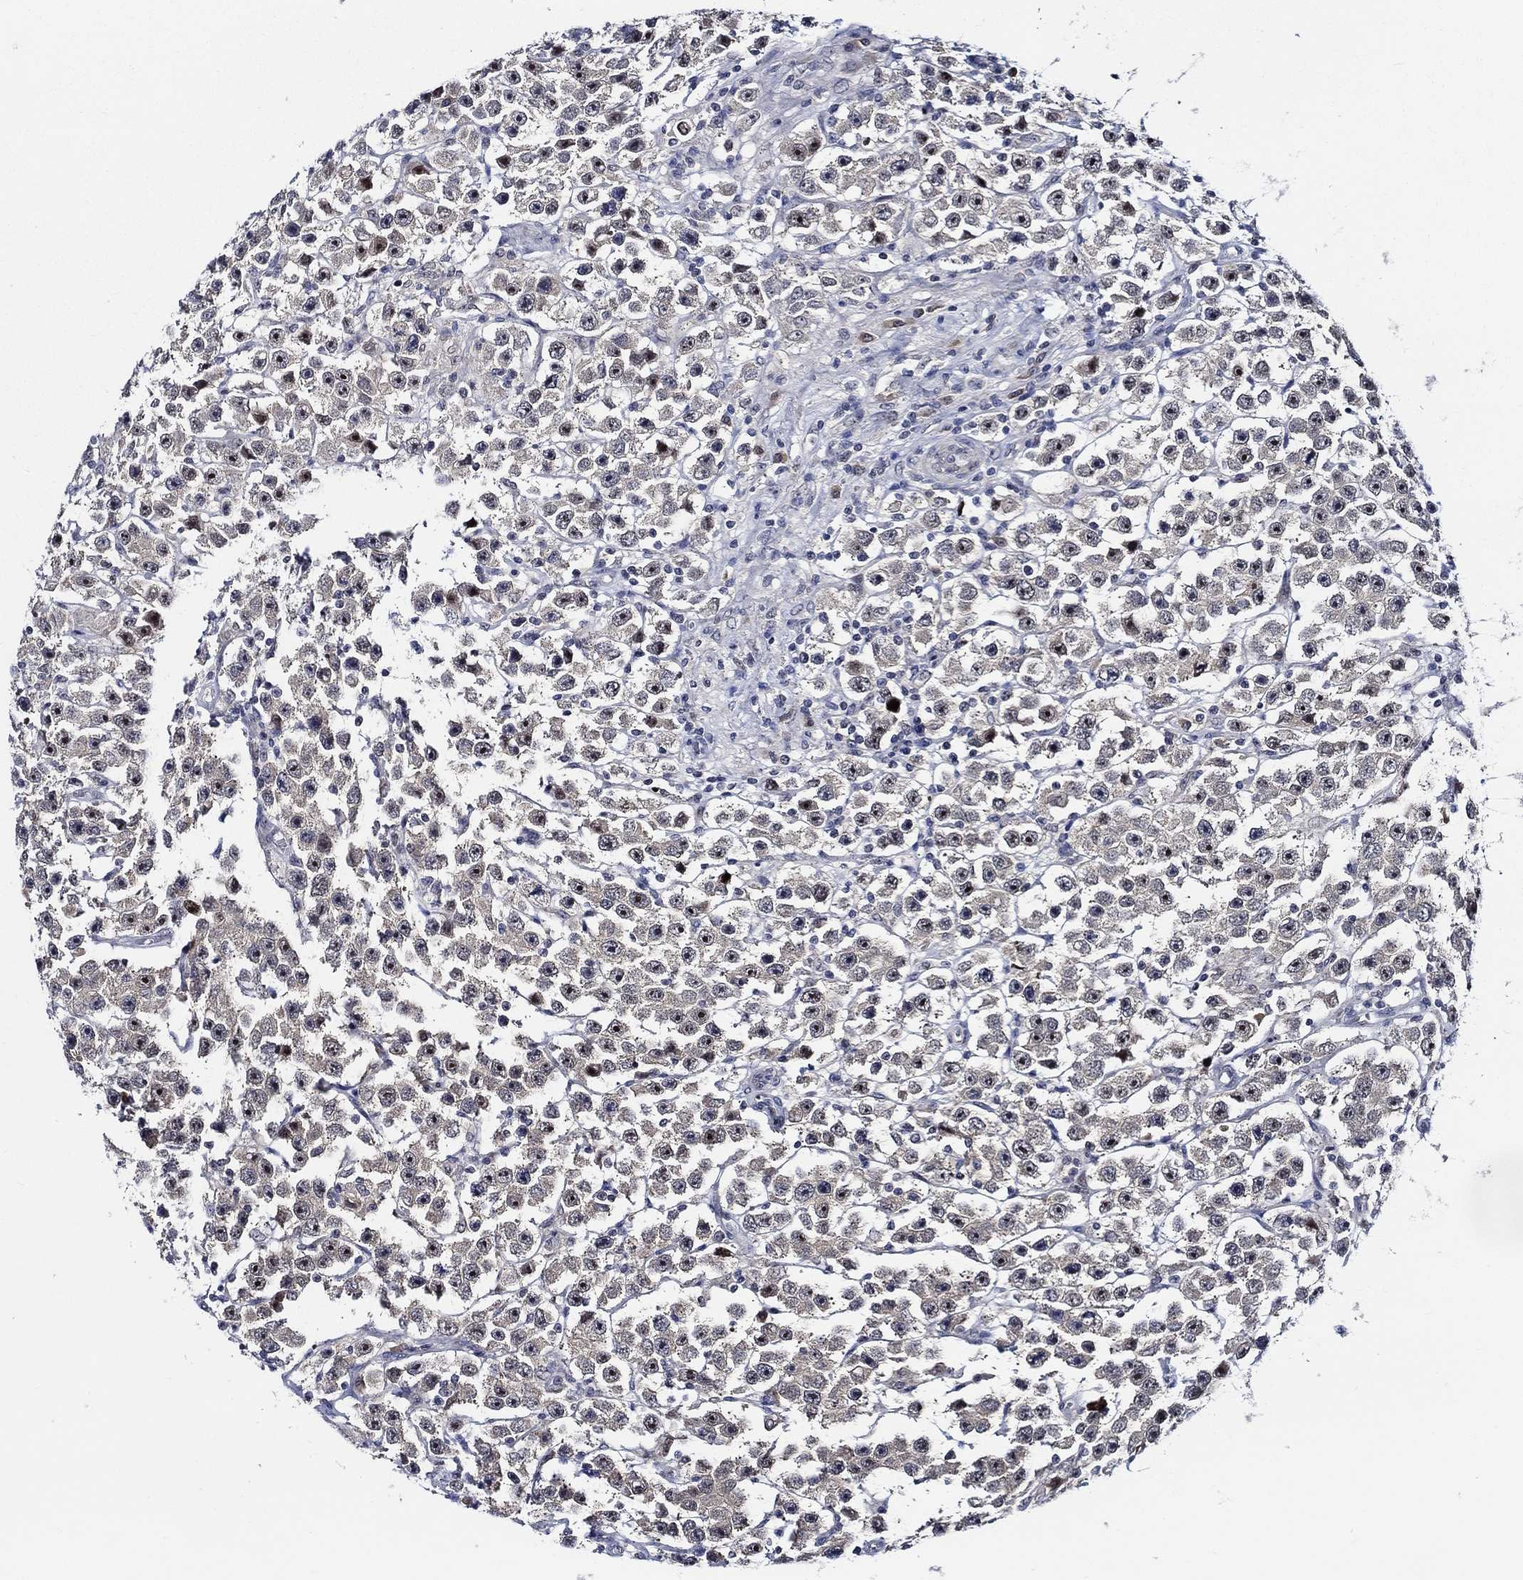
{"staining": {"intensity": "negative", "quantity": "none", "location": "none"}, "tissue": "testis cancer", "cell_type": "Tumor cells", "image_type": "cancer", "snomed": [{"axis": "morphology", "description": "Seminoma, NOS"}, {"axis": "topography", "description": "Testis"}], "caption": "Seminoma (testis) was stained to show a protein in brown. There is no significant expression in tumor cells. Nuclei are stained in blue.", "gene": "C8orf48", "patient": {"sex": "male", "age": 45}}